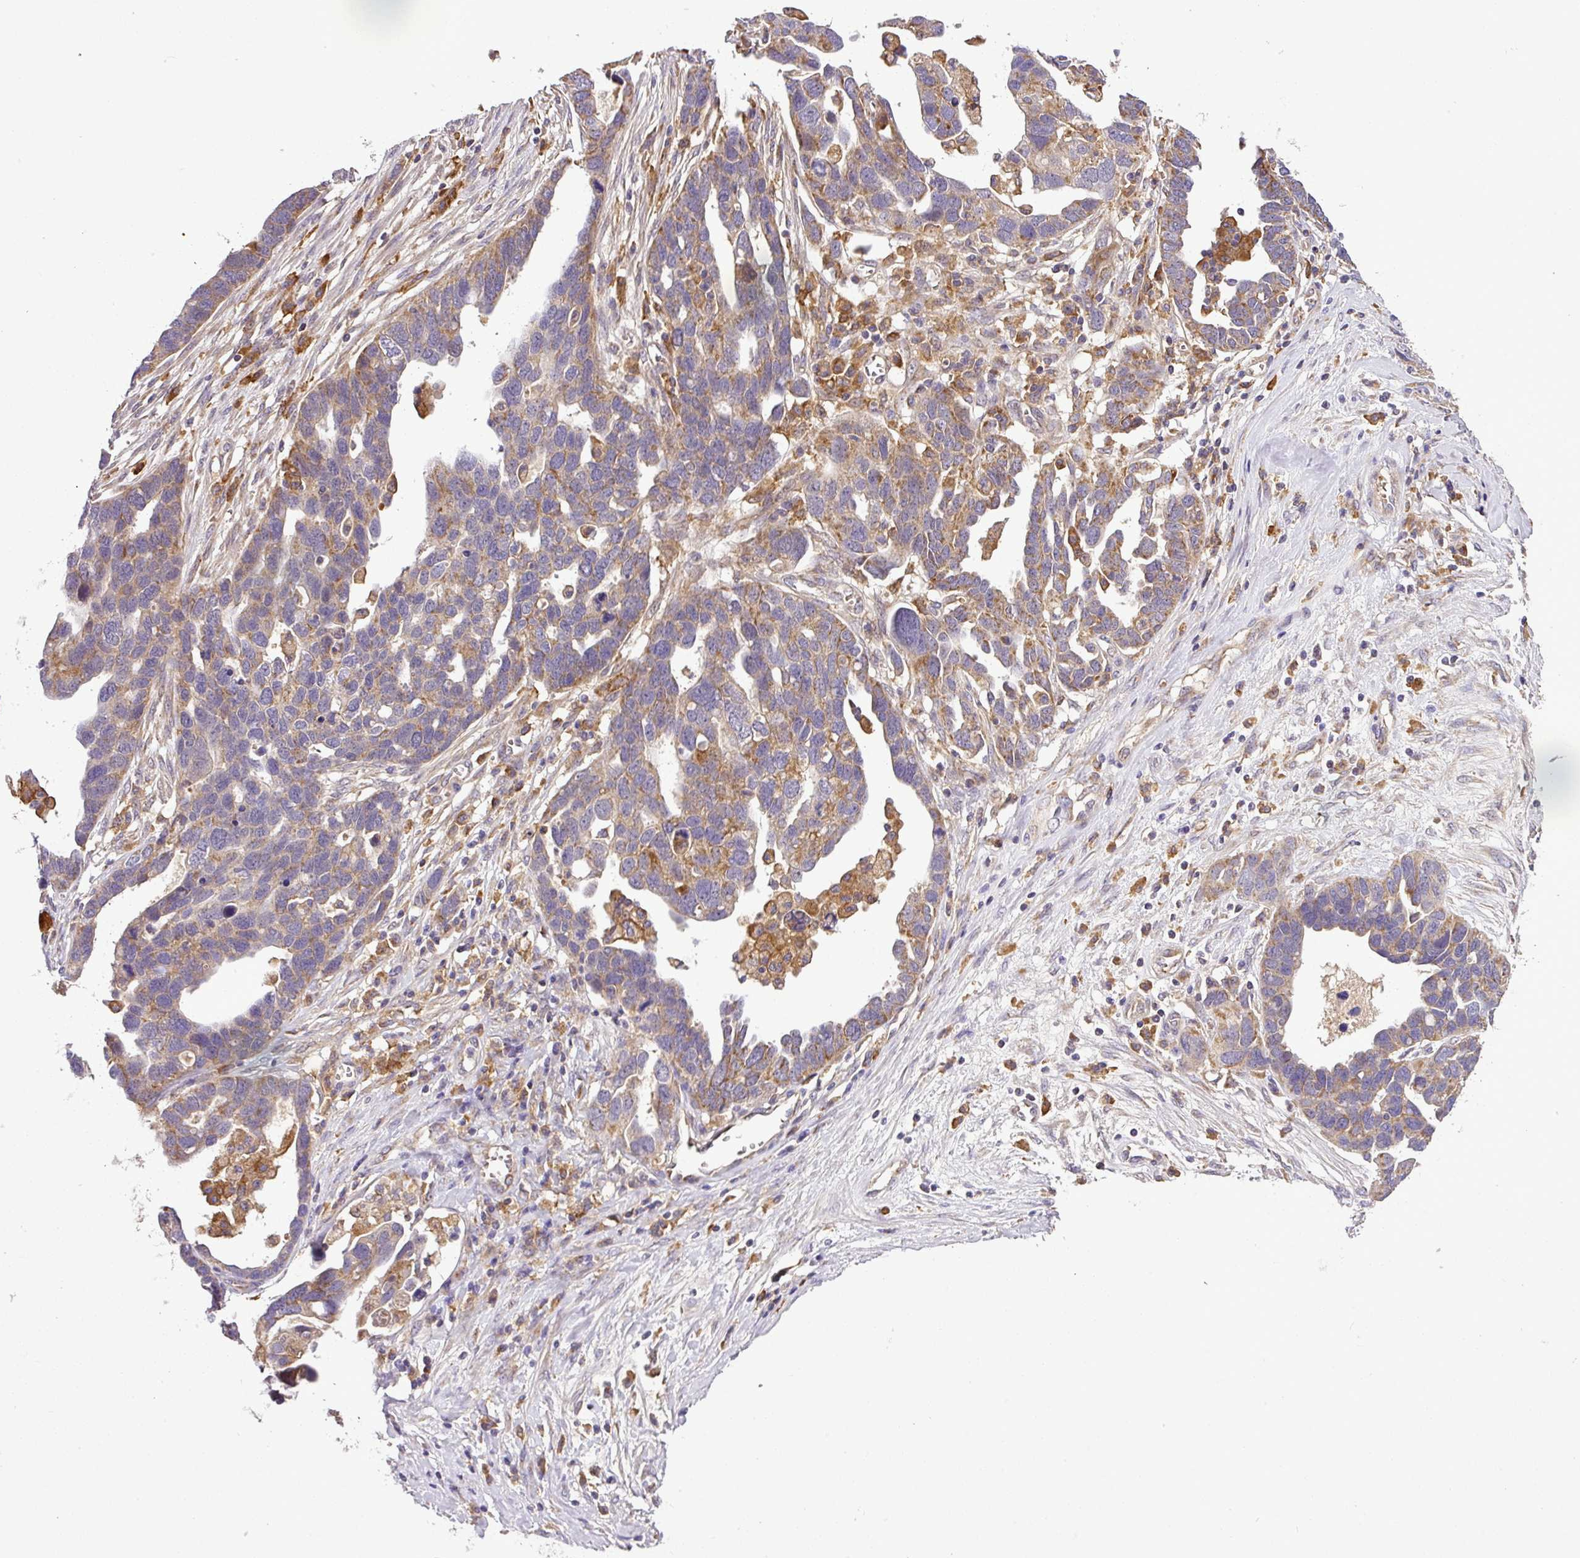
{"staining": {"intensity": "moderate", "quantity": ">75%", "location": "cytoplasmic/membranous"}, "tissue": "ovarian cancer", "cell_type": "Tumor cells", "image_type": "cancer", "snomed": [{"axis": "morphology", "description": "Cystadenocarcinoma, serous, NOS"}, {"axis": "topography", "description": "Ovary"}], "caption": "Protein expression analysis of human ovarian serous cystadenocarcinoma reveals moderate cytoplasmic/membranous staining in about >75% of tumor cells. (DAB IHC, brown staining for protein, blue staining for nuclei).", "gene": "ZNF513", "patient": {"sex": "female", "age": 54}}